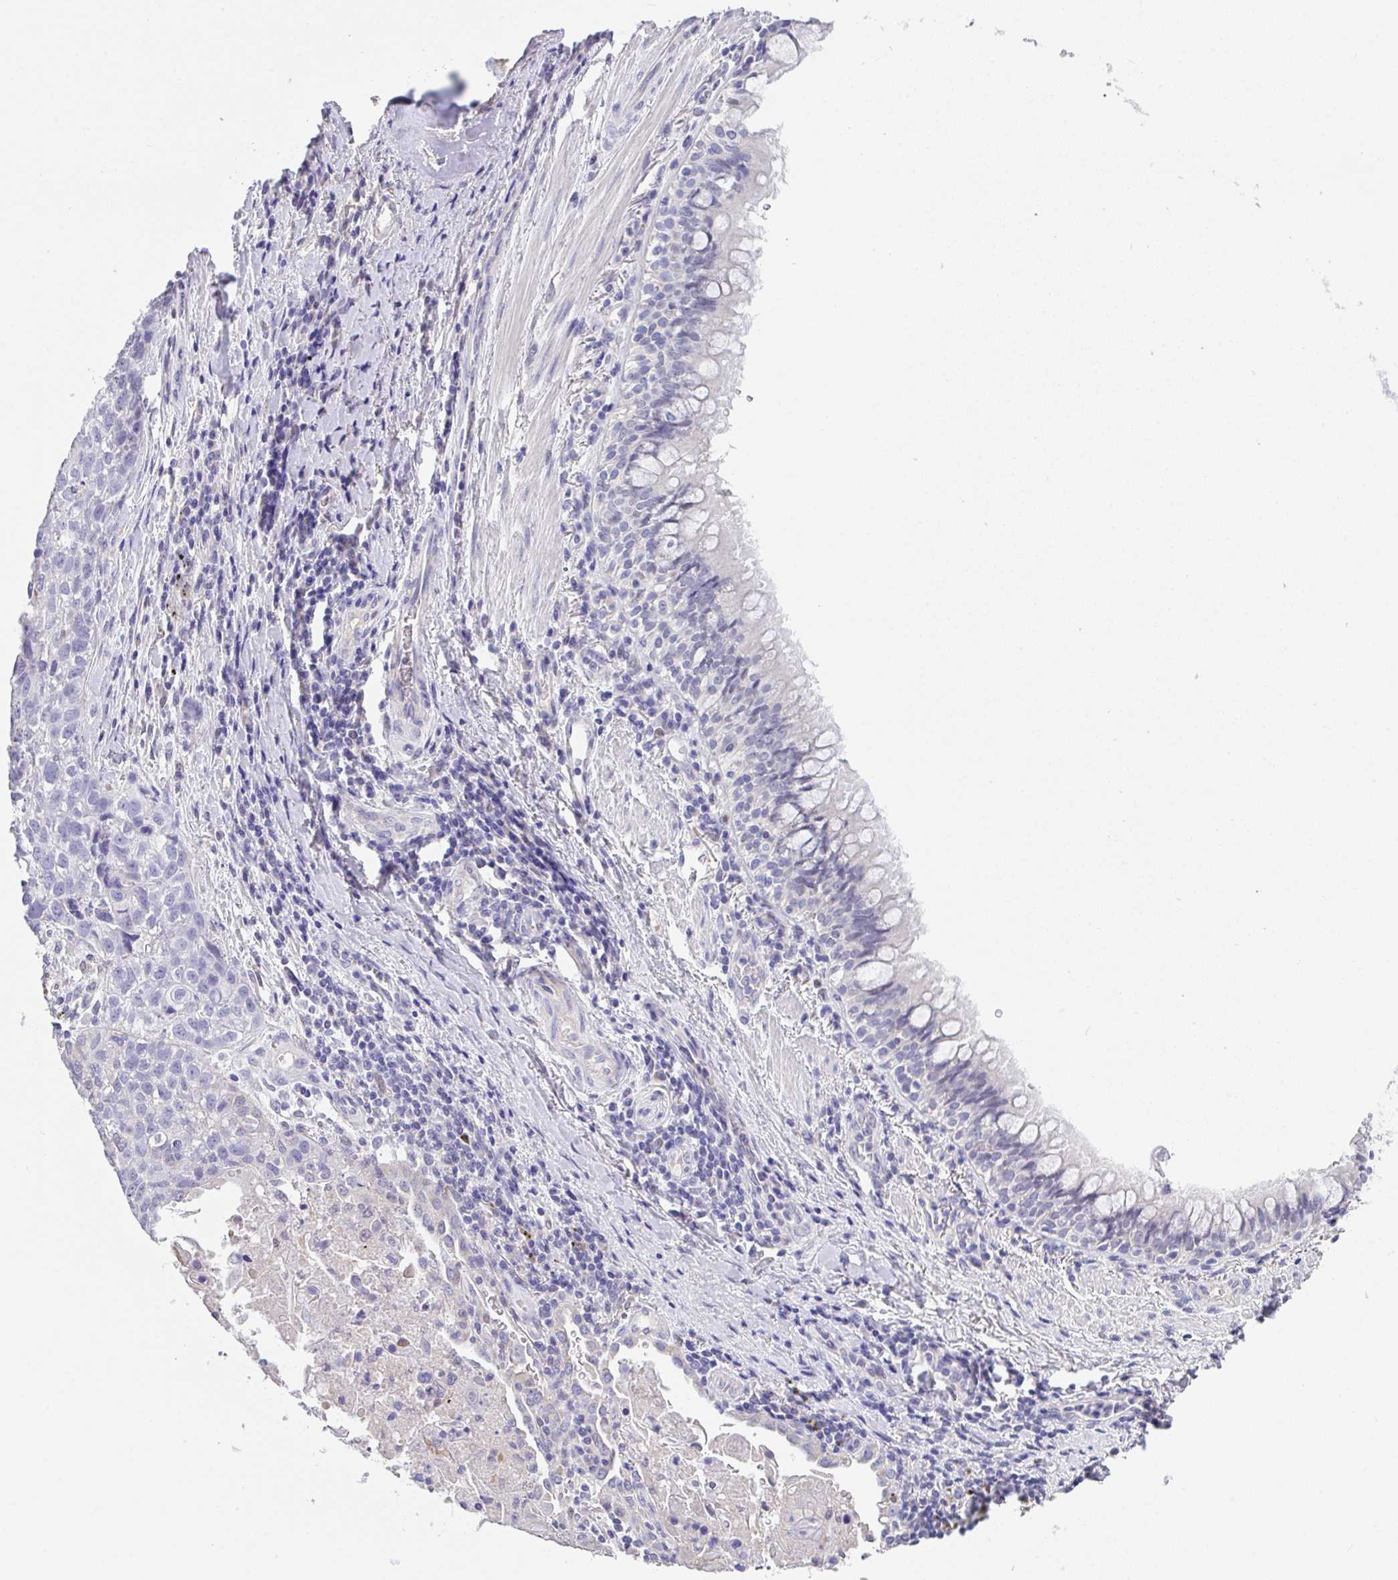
{"staining": {"intensity": "negative", "quantity": "none", "location": "none"}, "tissue": "lung cancer", "cell_type": "Tumor cells", "image_type": "cancer", "snomed": [{"axis": "morphology", "description": "Squamous cell carcinoma, NOS"}, {"axis": "topography", "description": "Lung"}], "caption": "An image of lung squamous cell carcinoma stained for a protein displays no brown staining in tumor cells. The staining was performed using DAB (3,3'-diaminobenzidine) to visualize the protein expression in brown, while the nuclei were stained in blue with hematoxylin (Magnification: 20x).", "gene": "CA10", "patient": {"sex": "male", "age": 74}}